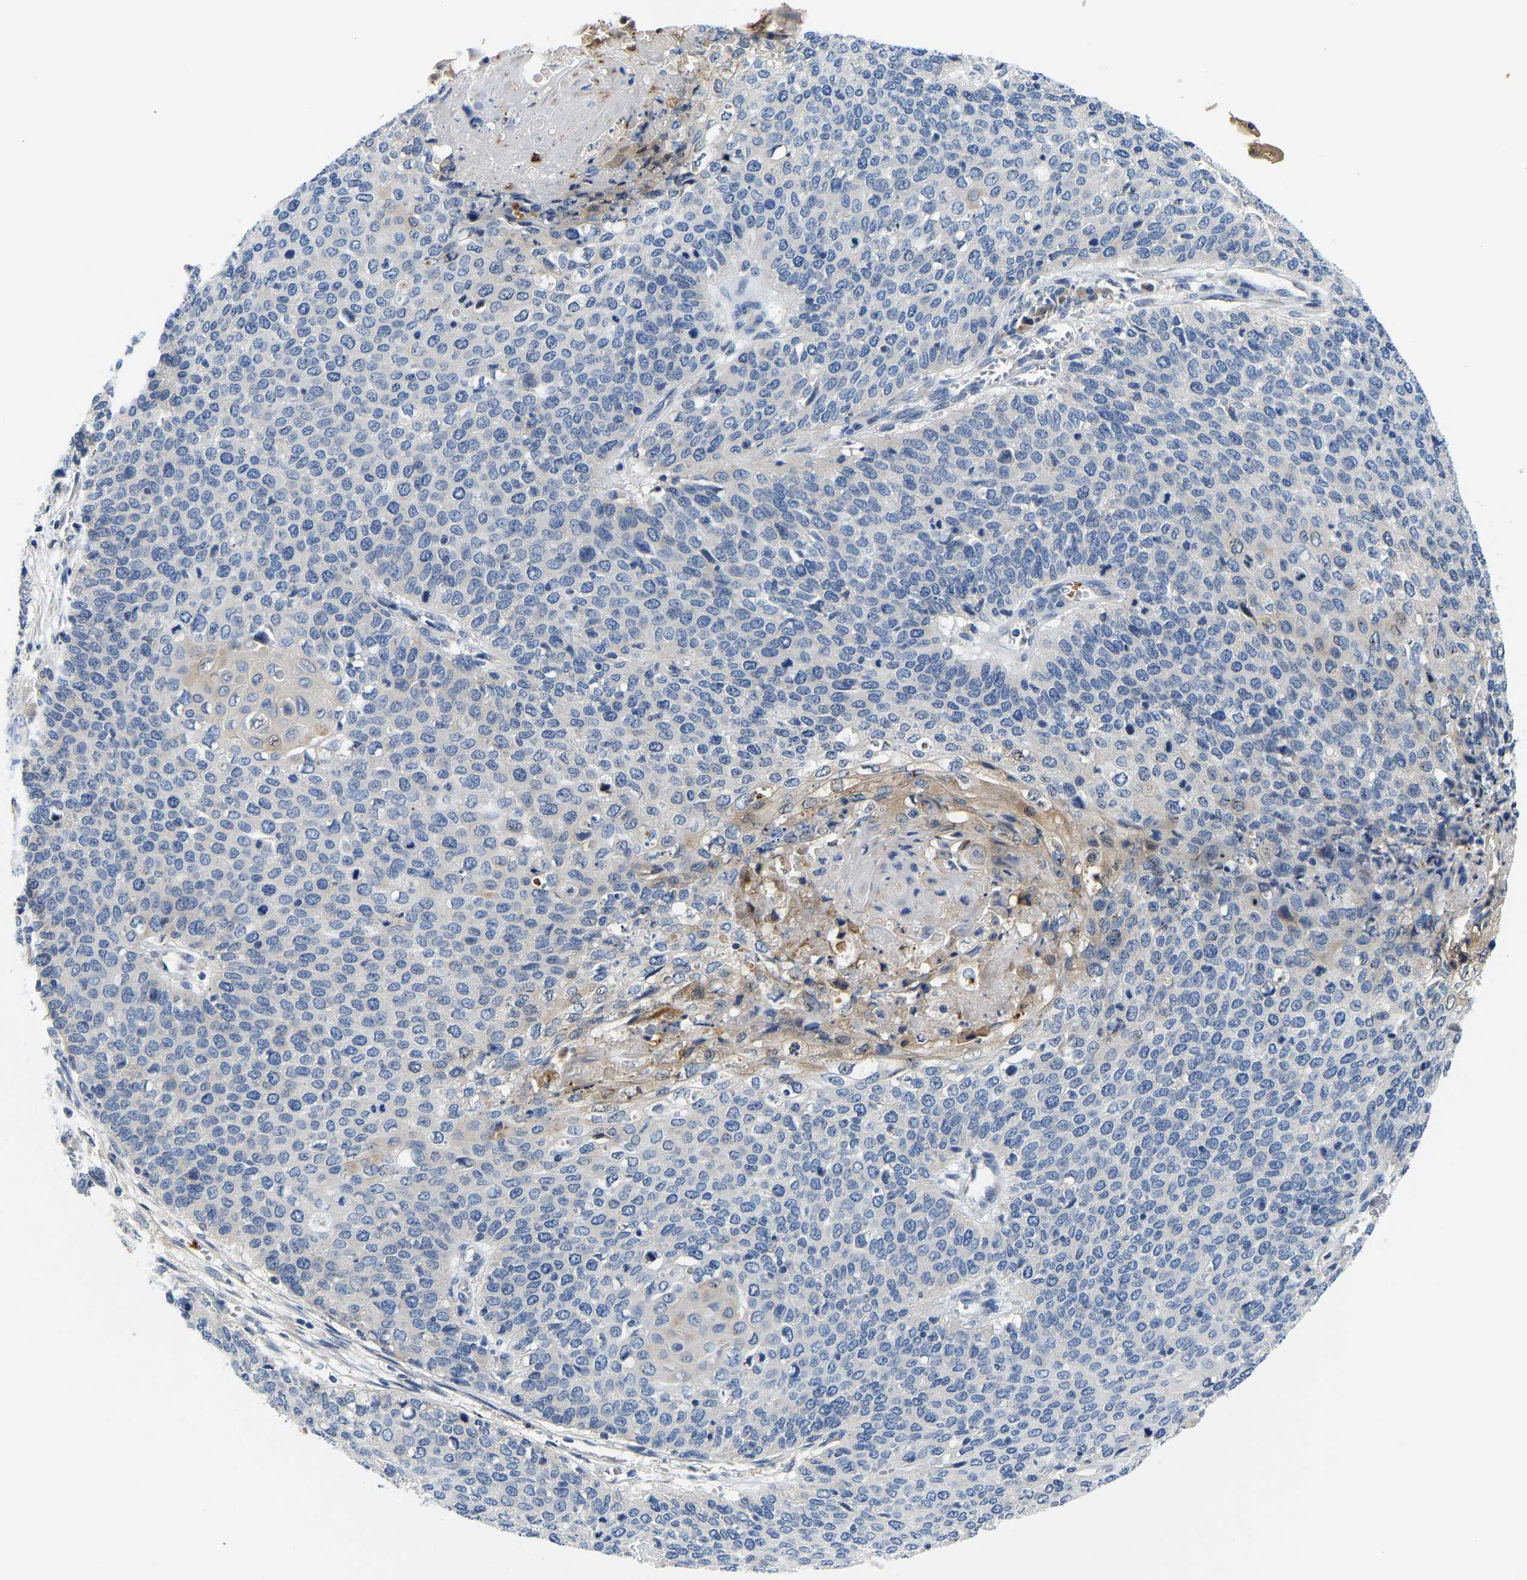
{"staining": {"intensity": "moderate", "quantity": "<25%", "location": "cytoplasmic/membranous"}, "tissue": "cervical cancer", "cell_type": "Tumor cells", "image_type": "cancer", "snomed": [{"axis": "morphology", "description": "Squamous cell carcinoma, NOS"}, {"axis": "topography", "description": "Cervix"}], "caption": "Brown immunohistochemical staining in squamous cell carcinoma (cervical) shows moderate cytoplasmic/membranous expression in about <25% of tumor cells. (Brightfield microscopy of DAB IHC at high magnification).", "gene": "TOR1B", "patient": {"sex": "female", "age": 39}}